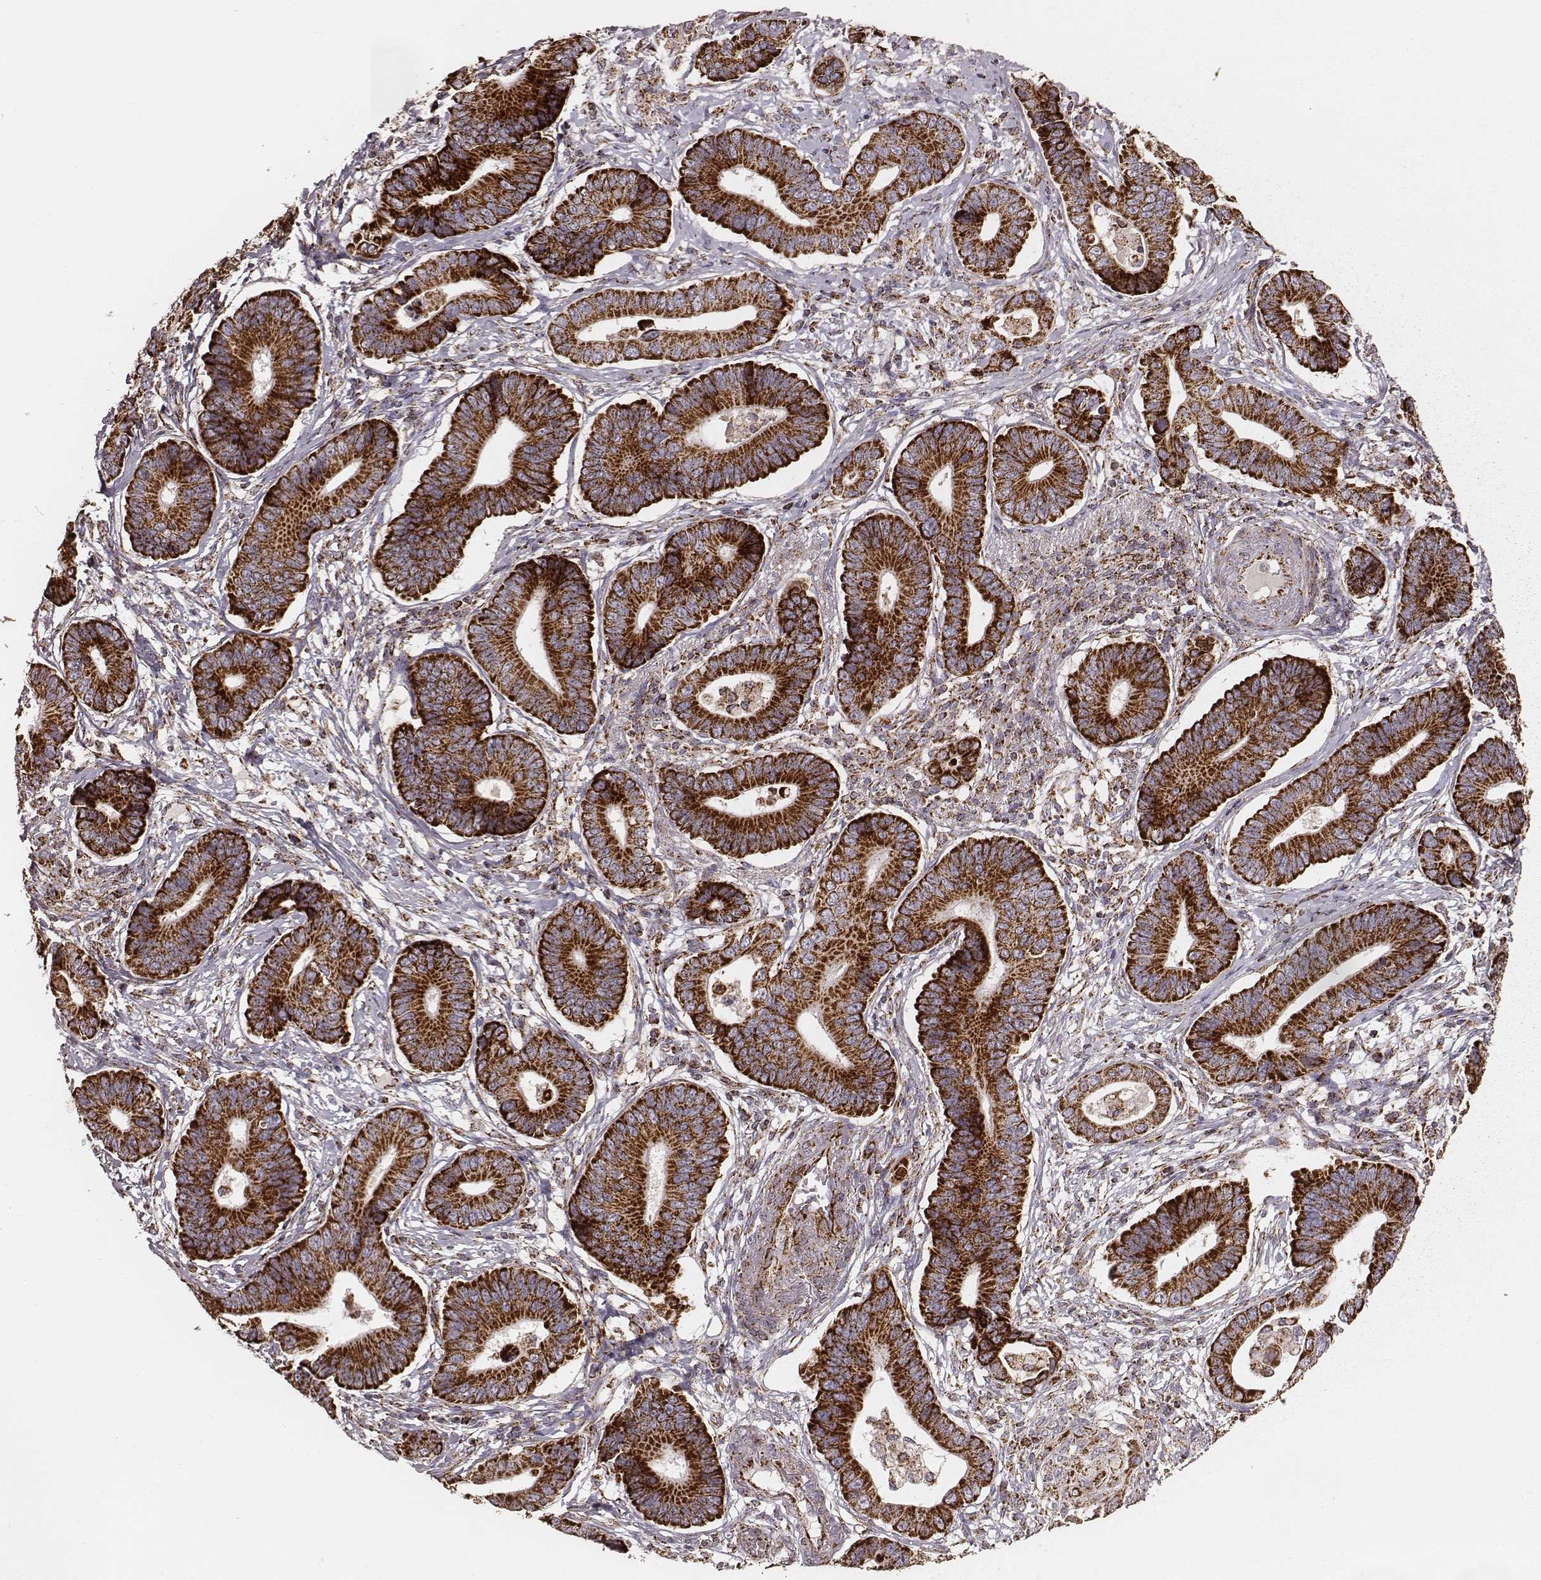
{"staining": {"intensity": "strong", "quantity": ">75%", "location": "cytoplasmic/membranous"}, "tissue": "stomach cancer", "cell_type": "Tumor cells", "image_type": "cancer", "snomed": [{"axis": "morphology", "description": "Adenocarcinoma, NOS"}, {"axis": "topography", "description": "Stomach"}], "caption": "Immunohistochemistry of stomach adenocarcinoma displays high levels of strong cytoplasmic/membranous staining in about >75% of tumor cells. Ihc stains the protein in brown and the nuclei are stained blue.", "gene": "TUFM", "patient": {"sex": "male", "age": 84}}